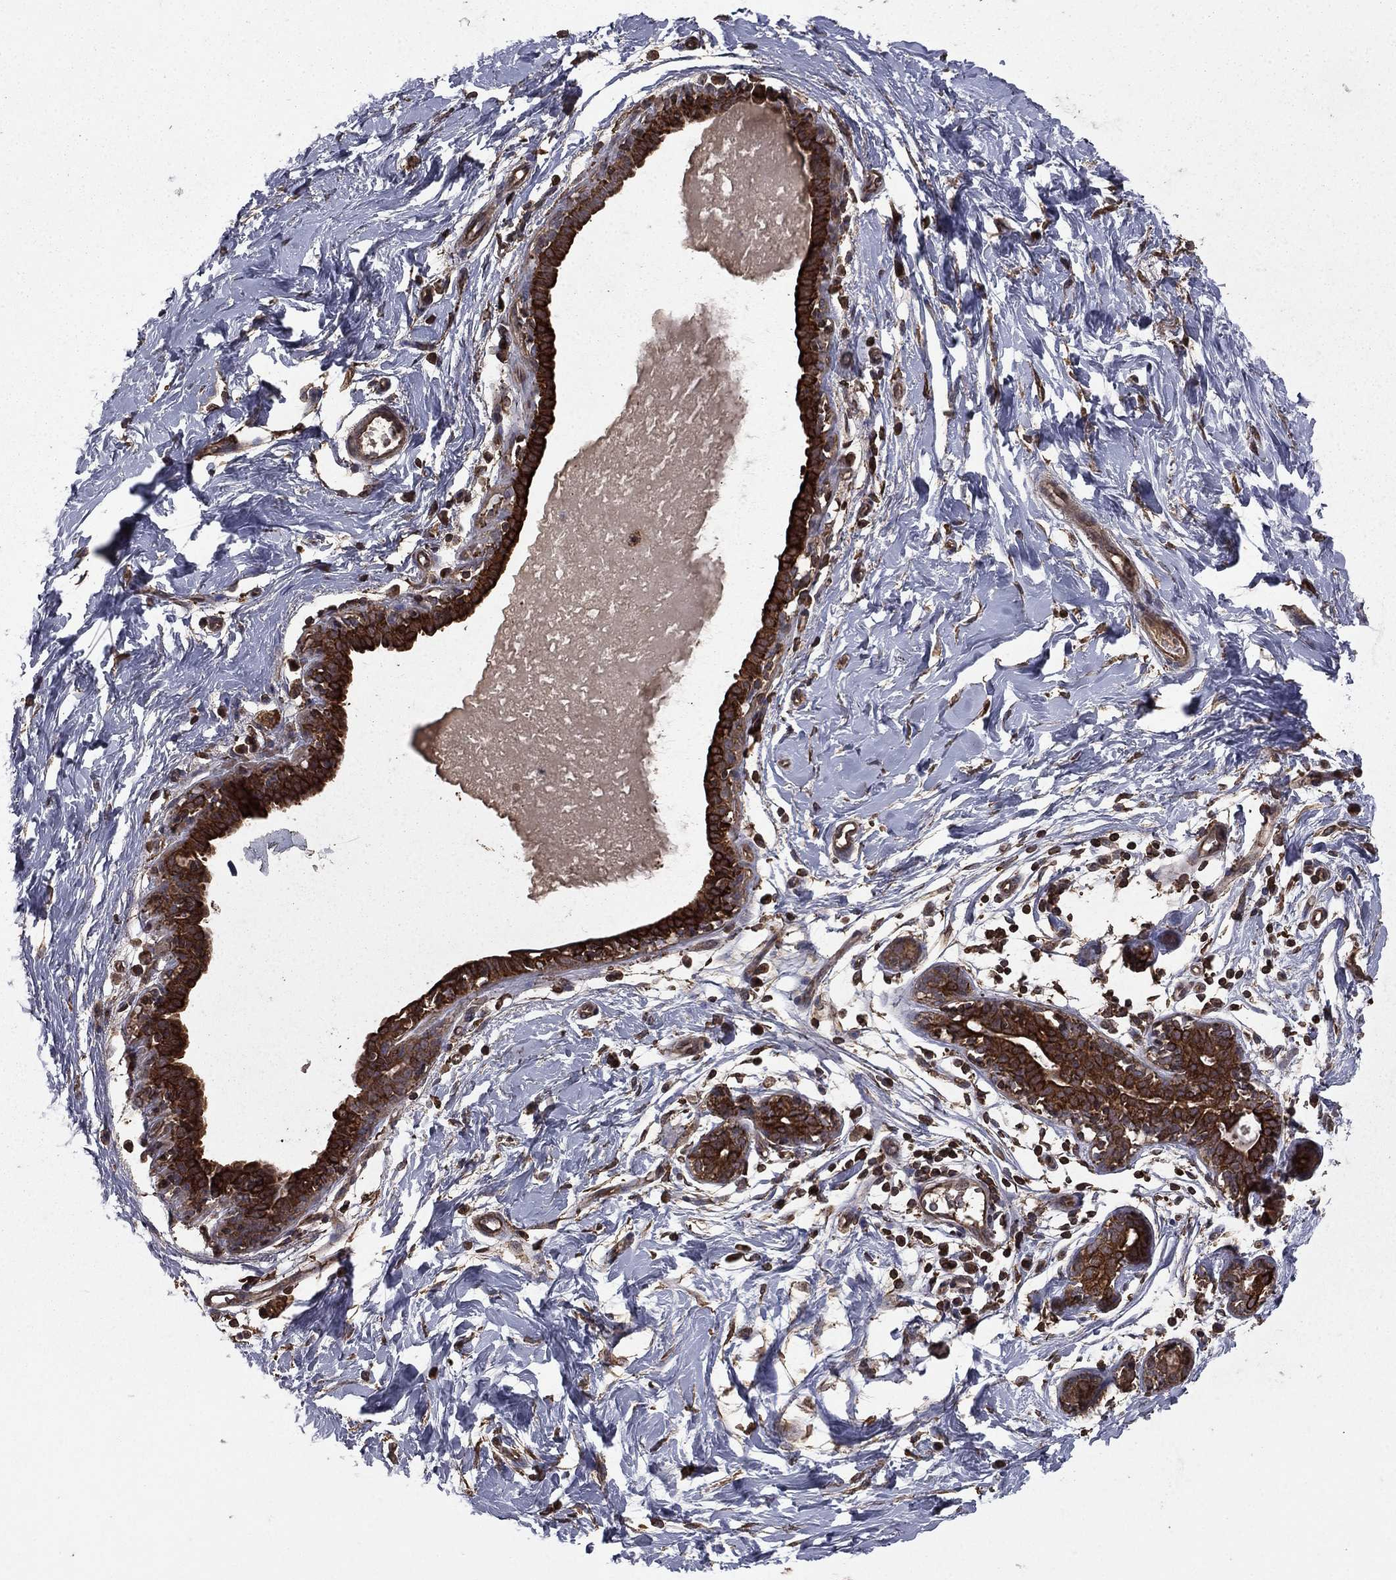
{"staining": {"intensity": "negative", "quantity": "none", "location": "none"}, "tissue": "breast", "cell_type": "Adipocytes", "image_type": "normal", "snomed": [{"axis": "morphology", "description": "Normal tissue, NOS"}, {"axis": "topography", "description": "Breast"}], "caption": "Breast stained for a protein using IHC exhibits no expression adipocytes.", "gene": "BIRC6", "patient": {"sex": "female", "age": 37}}